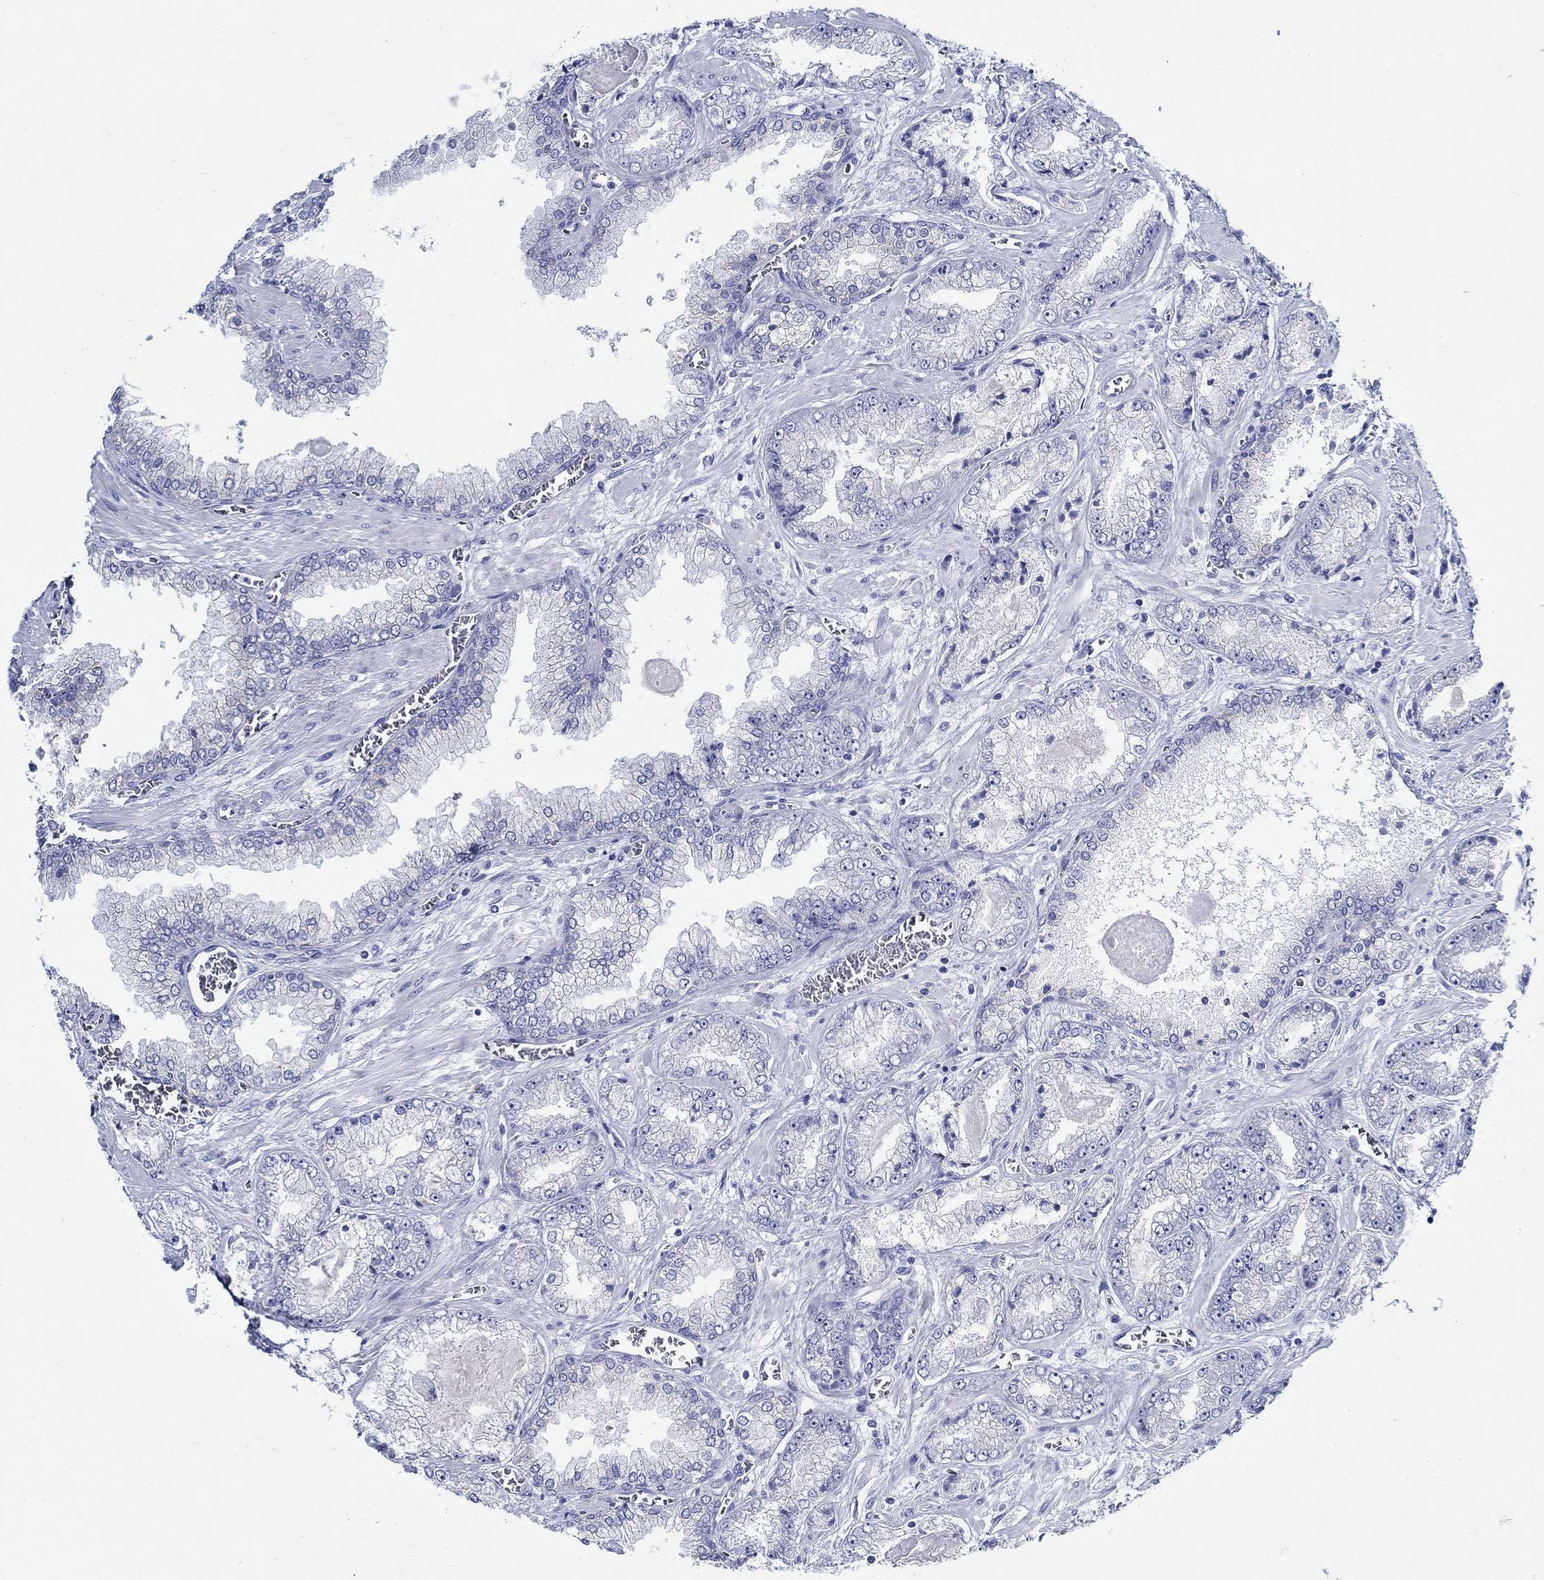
{"staining": {"intensity": "negative", "quantity": "none", "location": "none"}, "tissue": "prostate cancer", "cell_type": "Tumor cells", "image_type": "cancer", "snomed": [{"axis": "morphology", "description": "Adenocarcinoma, Low grade"}, {"axis": "topography", "description": "Prostate"}], "caption": "DAB immunohistochemical staining of human prostate low-grade adenocarcinoma reveals no significant positivity in tumor cells. (Stains: DAB (3,3'-diaminobenzidine) immunohistochemistry with hematoxylin counter stain, Microscopy: brightfield microscopy at high magnification).", "gene": "RD3L", "patient": {"sex": "male", "age": 57}}